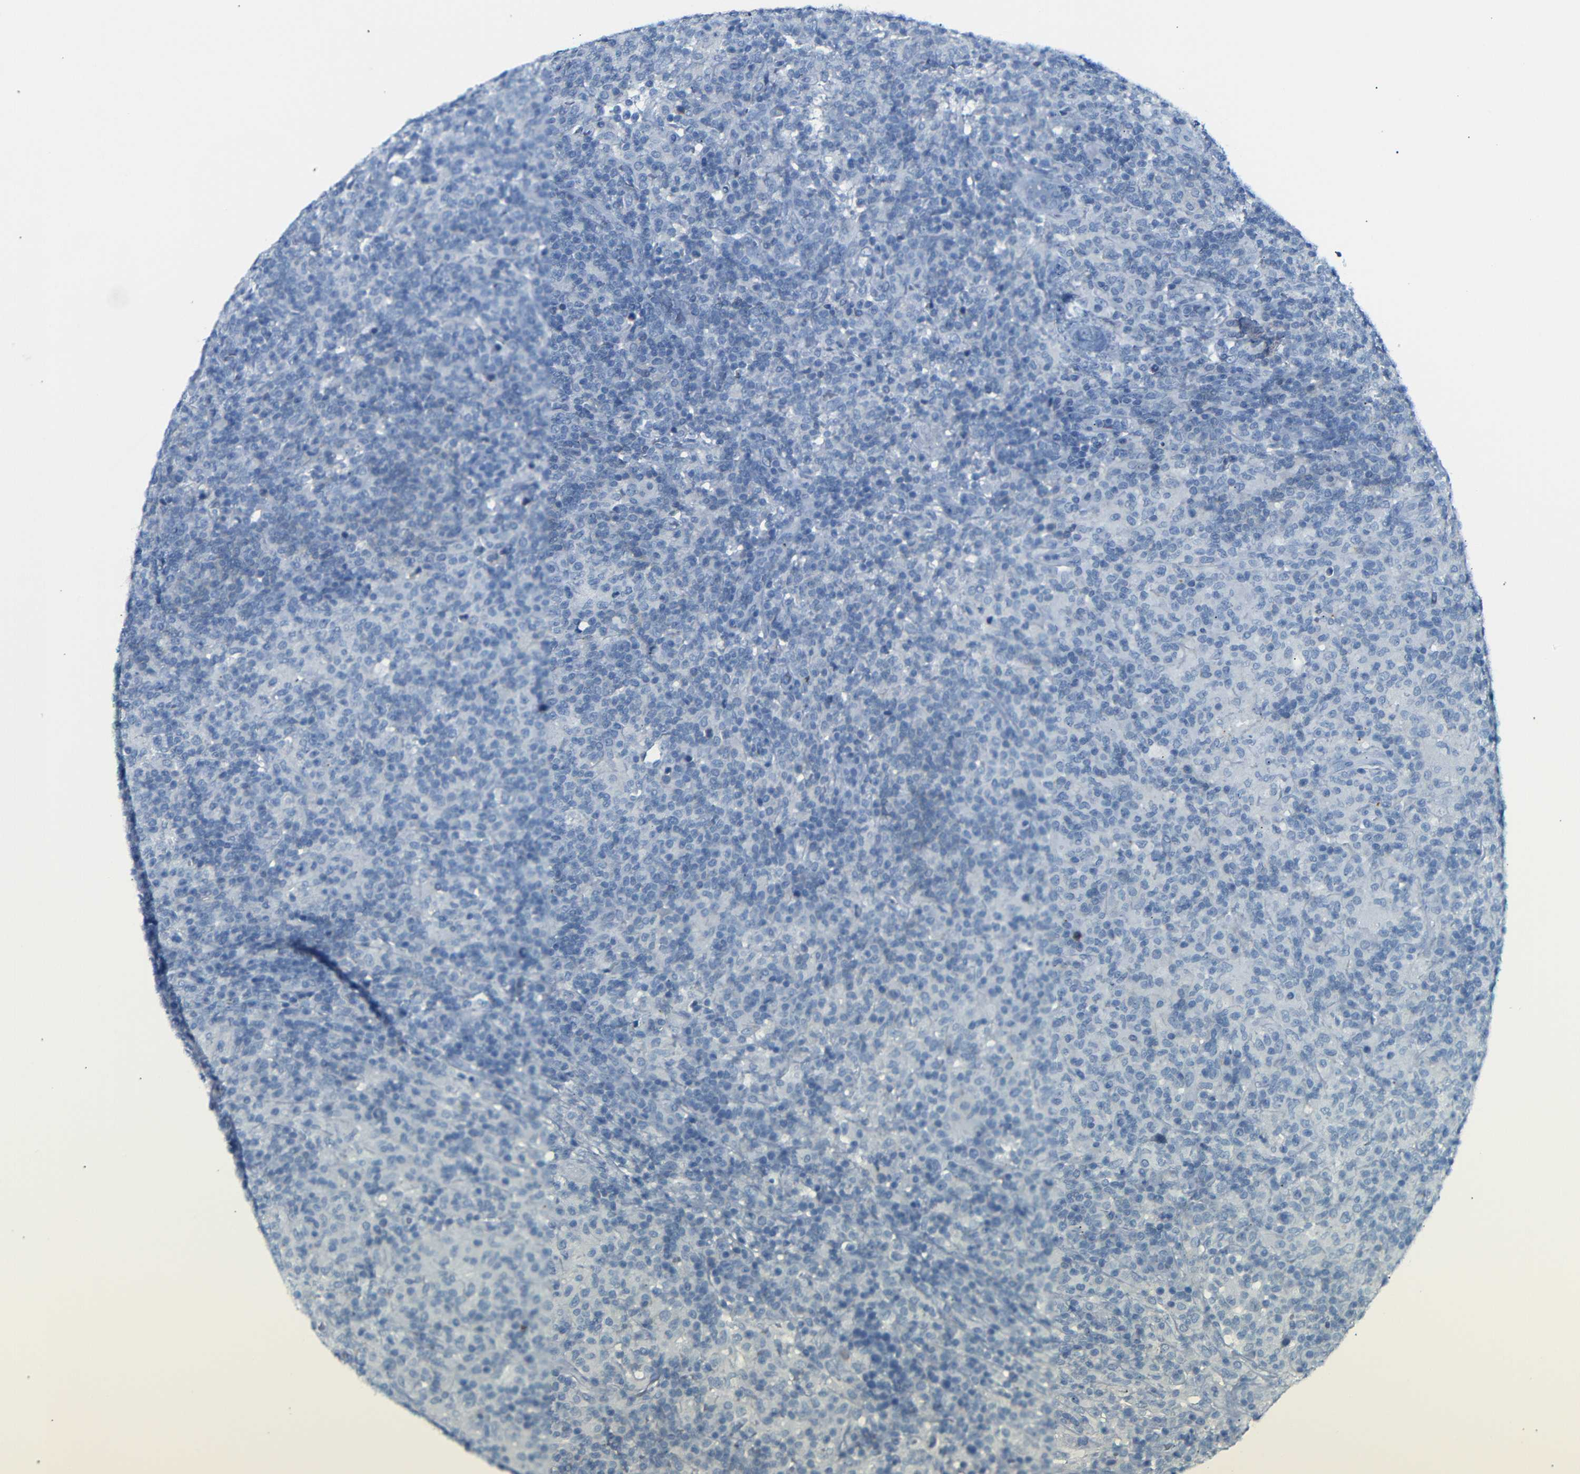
{"staining": {"intensity": "negative", "quantity": "none", "location": "none"}, "tissue": "lymphoma", "cell_type": "Tumor cells", "image_type": "cancer", "snomed": [{"axis": "morphology", "description": "Hodgkin's disease, NOS"}, {"axis": "topography", "description": "Lymph node"}], "caption": "There is no significant positivity in tumor cells of lymphoma. (DAB (3,3'-diaminobenzidine) immunohistochemistry with hematoxylin counter stain).", "gene": "FCRL1", "patient": {"sex": "male", "age": 70}}